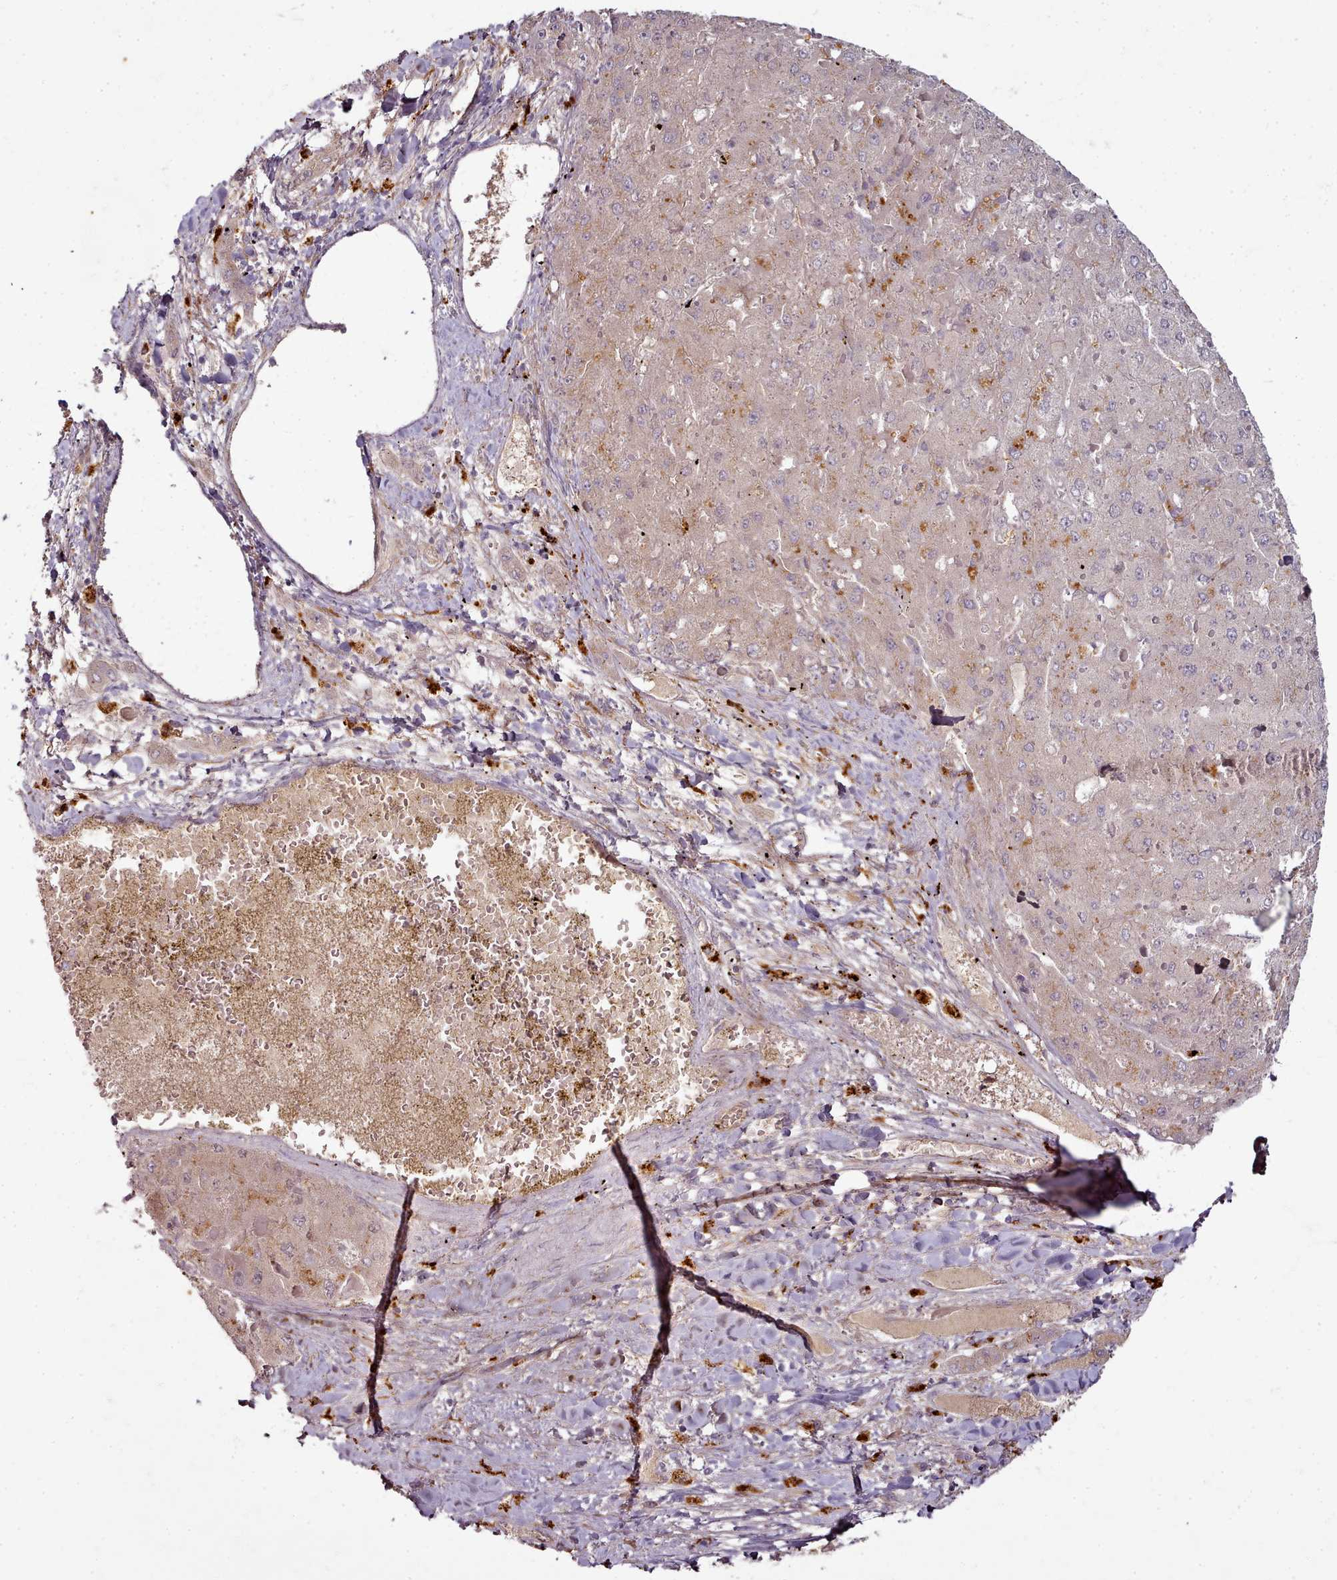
{"staining": {"intensity": "weak", "quantity": "<25%", "location": "cytoplasmic/membranous"}, "tissue": "liver cancer", "cell_type": "Tumor cells", "image_type": "cancer", "snomed": [{"axis": "morphology", "description": "Carcinoma, Hepatocellular, NOS"}, {"axis": "topography", "description": "Liver"}], "caption": "High magnification brightfield microscopy of liver hepatocellular carcinoma stained with DAB (brown) and counterstained with hematoxylin (blue): tumor cells show no significant positivity.", "gene": "C1QTNF5", "patient": {"sex": "female", "age": 73}}